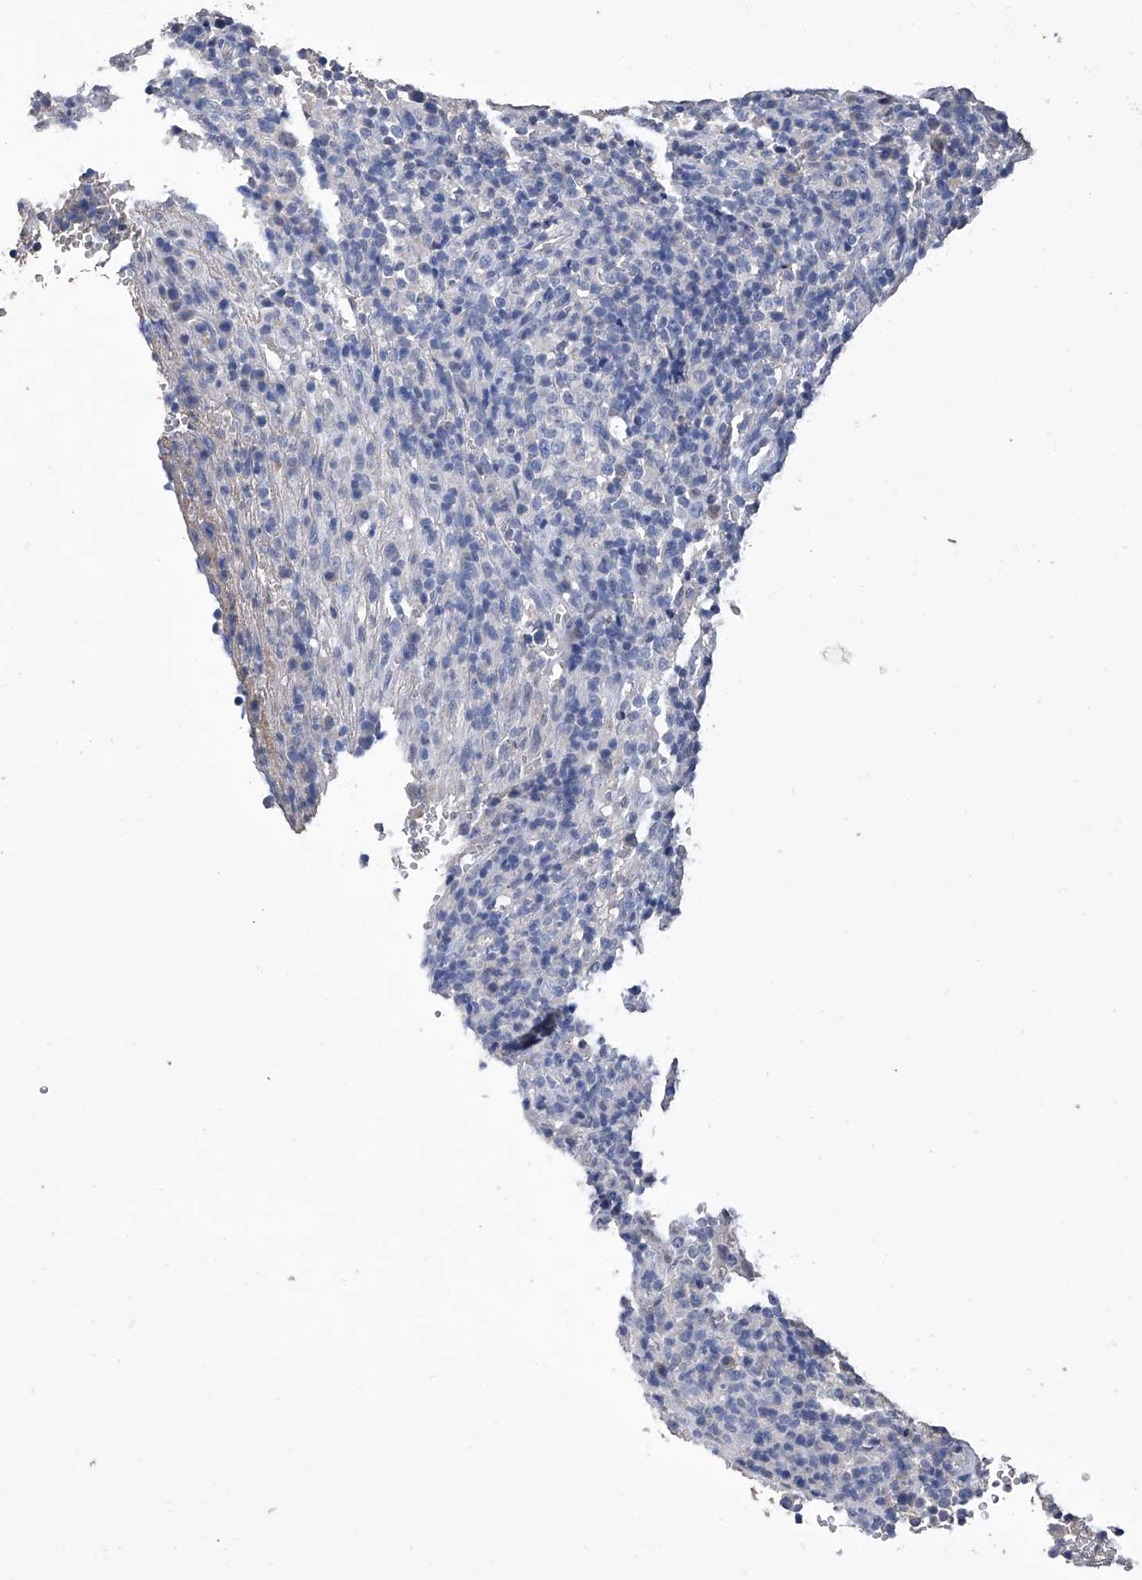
{"staining": {"intensity": "negative", "quantity": "none", "location": "none"}, "tissue": "lymphoma", "cell_type": "Tumor cells", "image_type": "cancer", "snomed": [{"axis": "morphology", "description": "Malignant lymphoma, non-Hodgkin's type, High grade"}, {"axis": "topography", "description": "Lymph node"}], "caption": "High power microscopy photomicrograph of an IHC micrograph of malignant lymphoma, non-Hodgkin's type (high-grade), revealing no significant expression in tumor cells. (DAB immunohistochemistry visualized using brightfield microscopy, high magnification).", "gene": "GPT", "patient": {"sex": "female", "age": 76}}